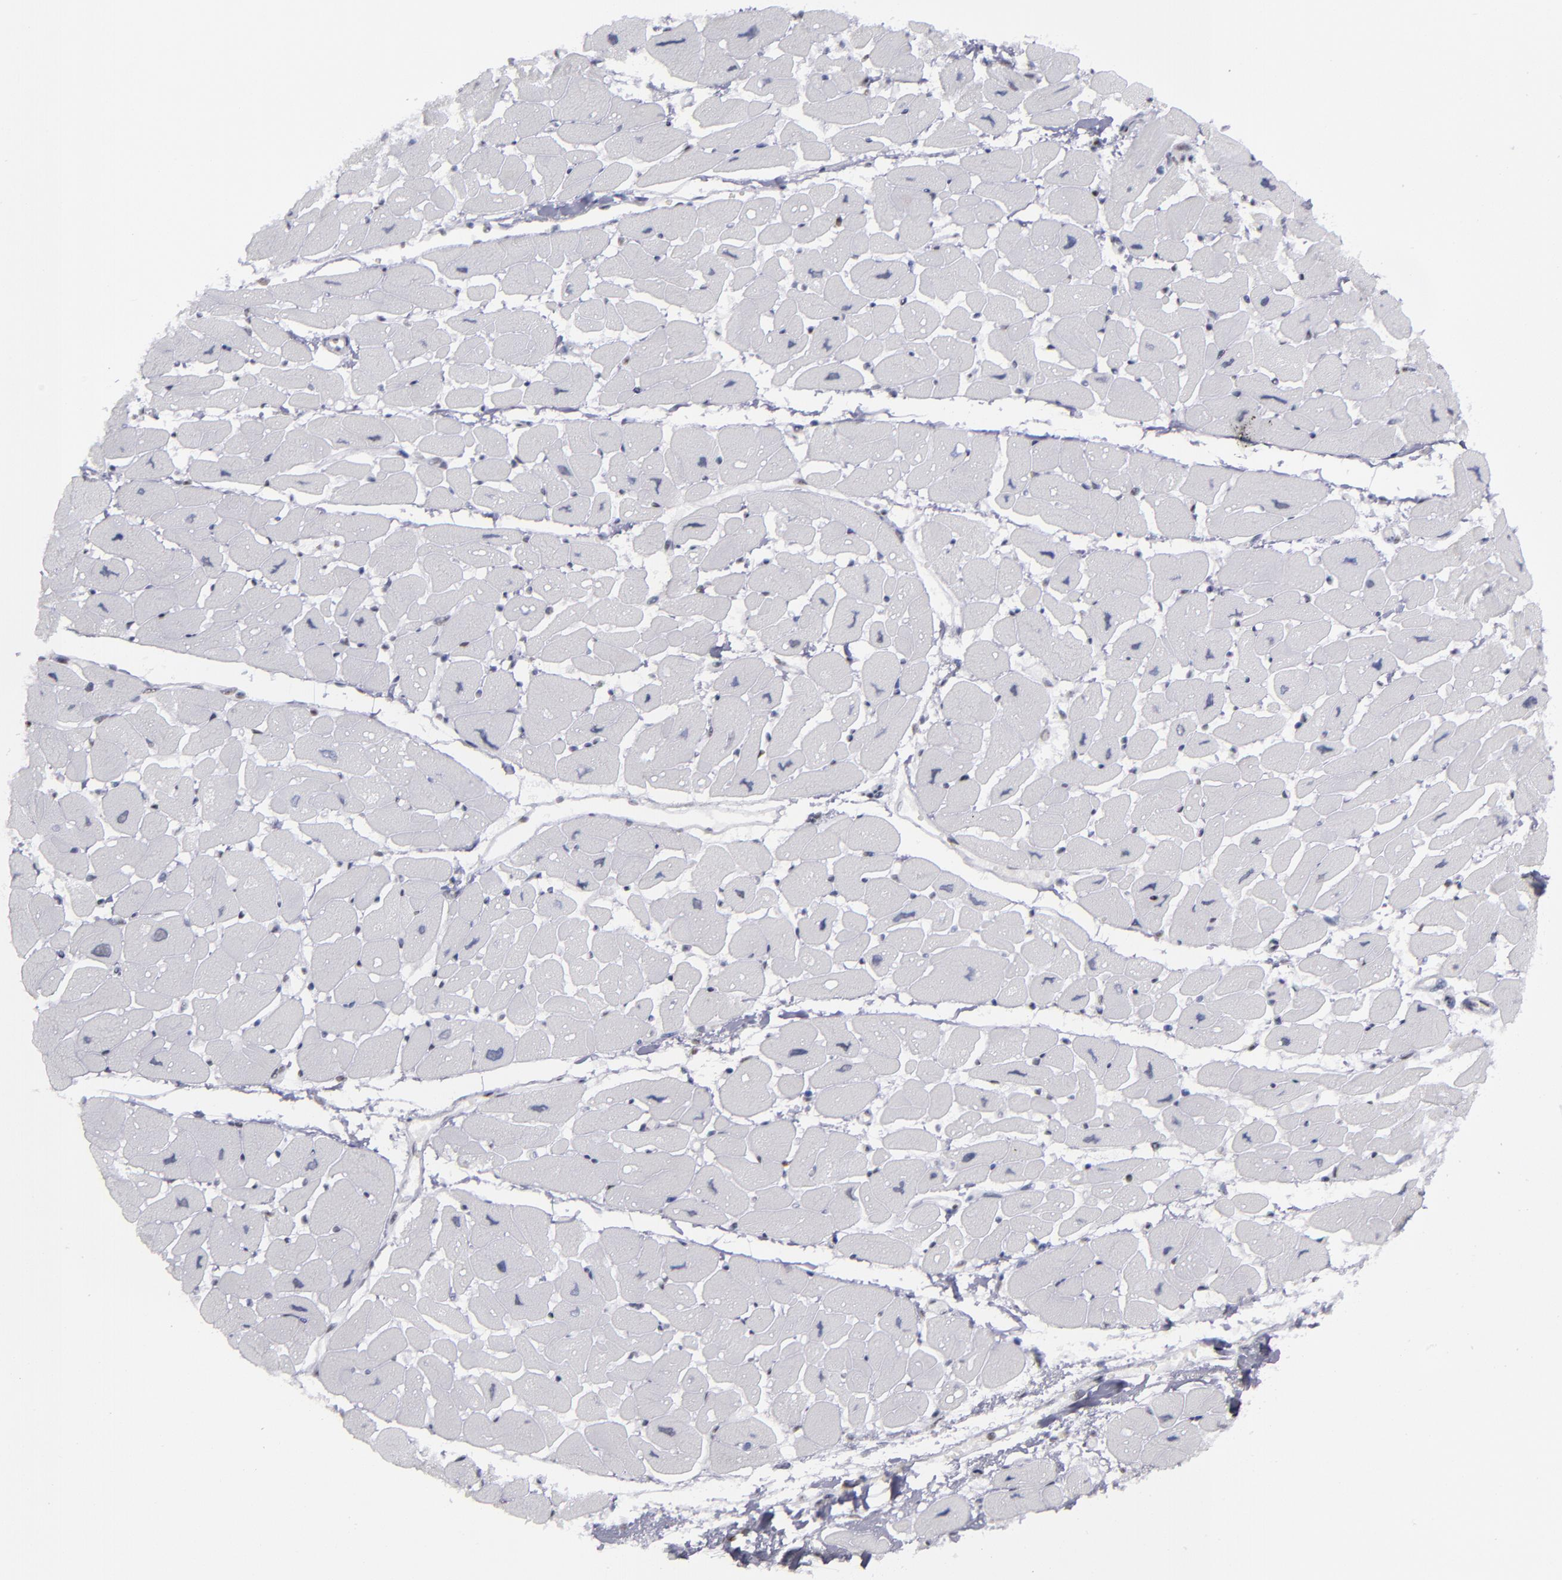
{"staining": {"intensity": "negative", "quantity": "none", "location": "none"}, "tissue": "heart muscle", "cell_type": "Cardiomyocytes", "image_type": "normal", "snomed": [{"axis": "morphology", "description": "Normal tissue, NOS"}, {"axis": "topography", "description": "Heart"}], "caption": "Histopathology image shows no protein expression in cardiomyocytes of normal heart muscle. (Immunohistochemistry (ihc), brightfield microscopy, high magnification).", "gene": "TERF2", "patient": {"sex": "female", "age": 54}}